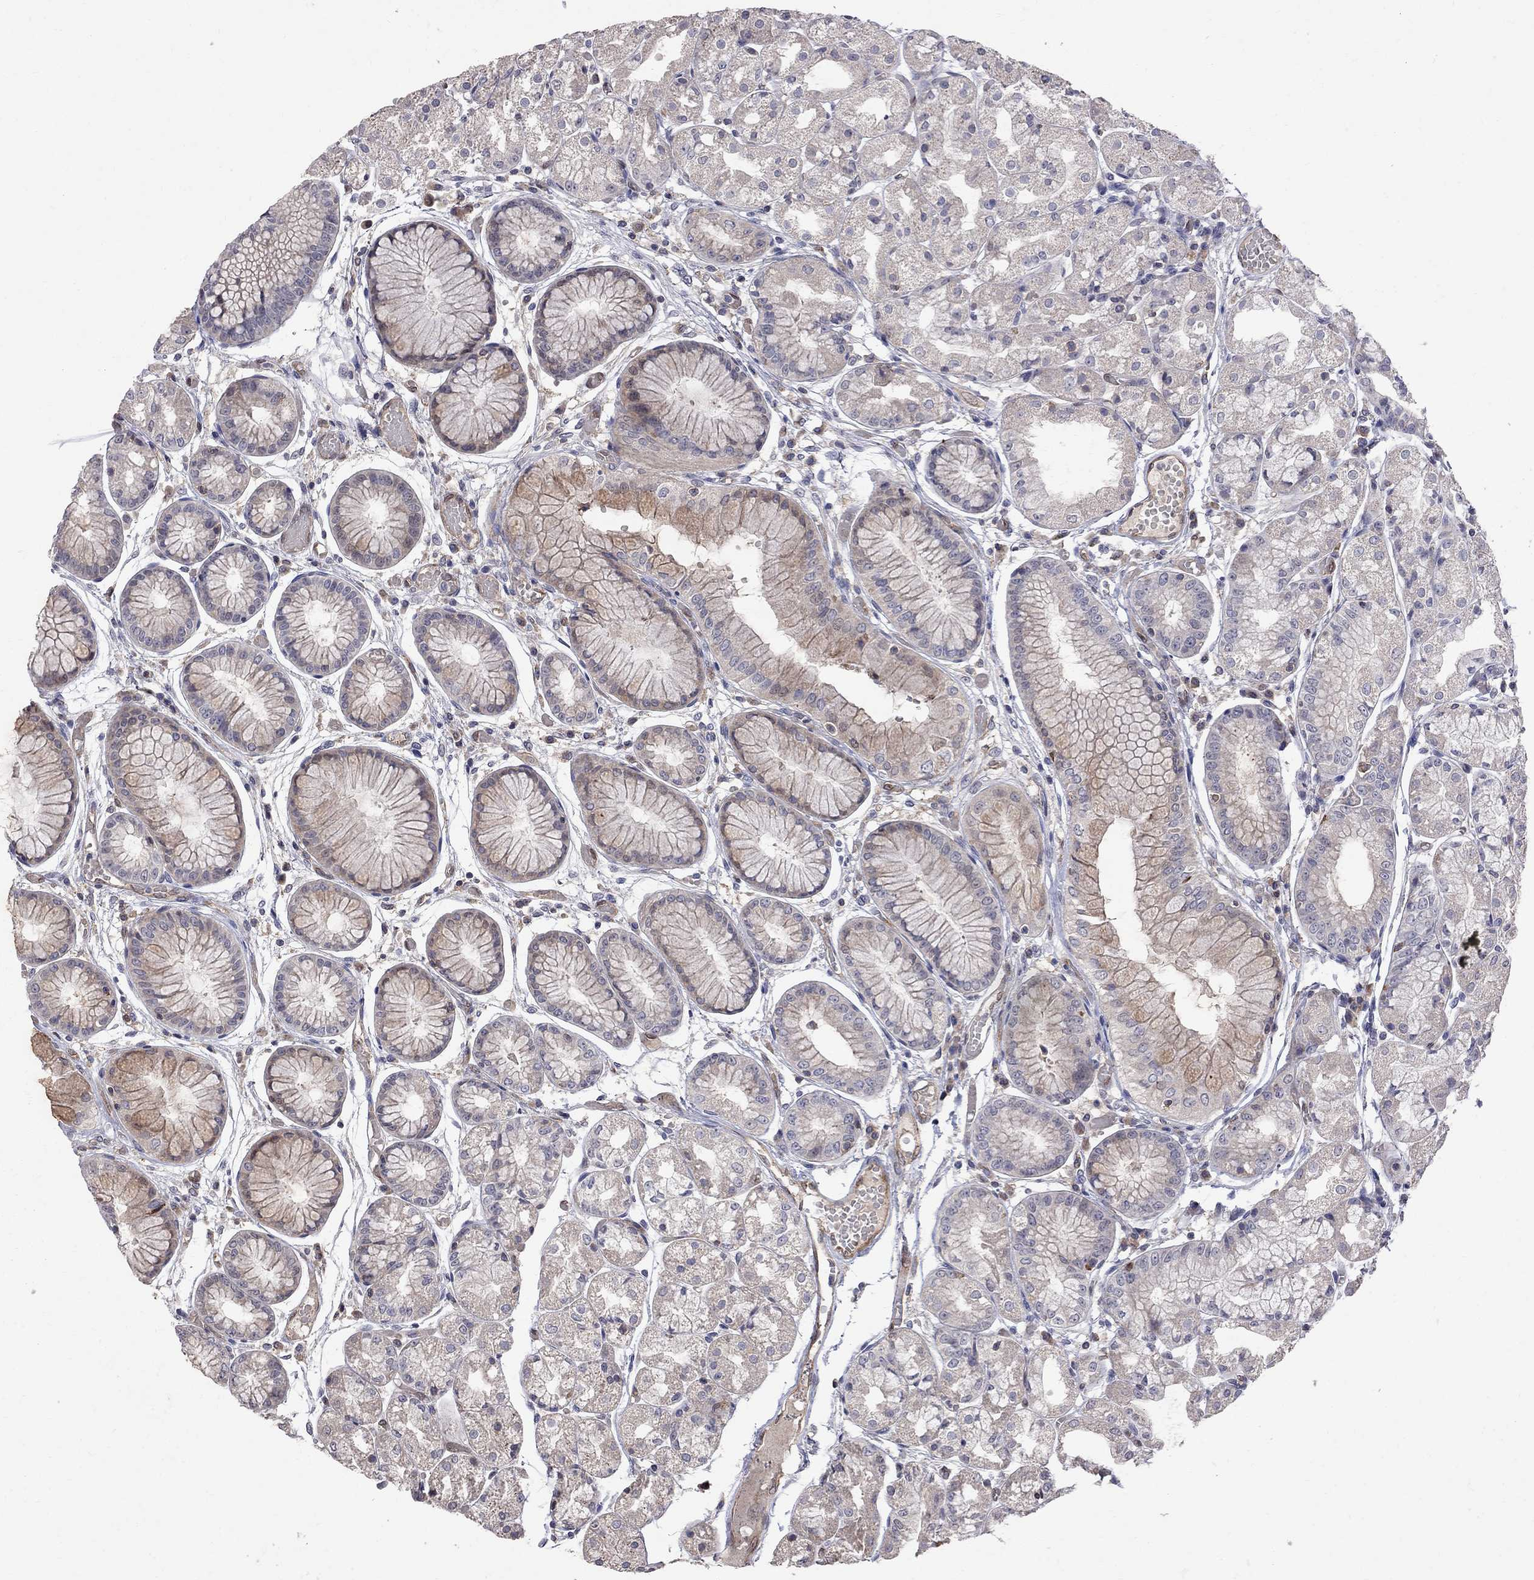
{"staining": {"intensity": "weak", "quantity": "25%-75%", "location": "cytoplasmic/membranous"}, "tissue": "stomach", "cell_type": "Glandular cells", "image_type": "normal", "snomed": [{"axis": "morphology", "description": "Normal tissue, NOS"}, {"axis": "topography", "description": "Stomach, upper"}], "caption": "Stomach was stained to show a protein in brown. There is low levels of weak cytoplasmic/membranous positivity in about 25%-75% of glandular cells. (Stains: DAB in brown, nuclei in blue, Microscopy: brightfield microscopy at high magnification).", "gene": "ABI3", "patient": {"sex": "male", "age": 72}}